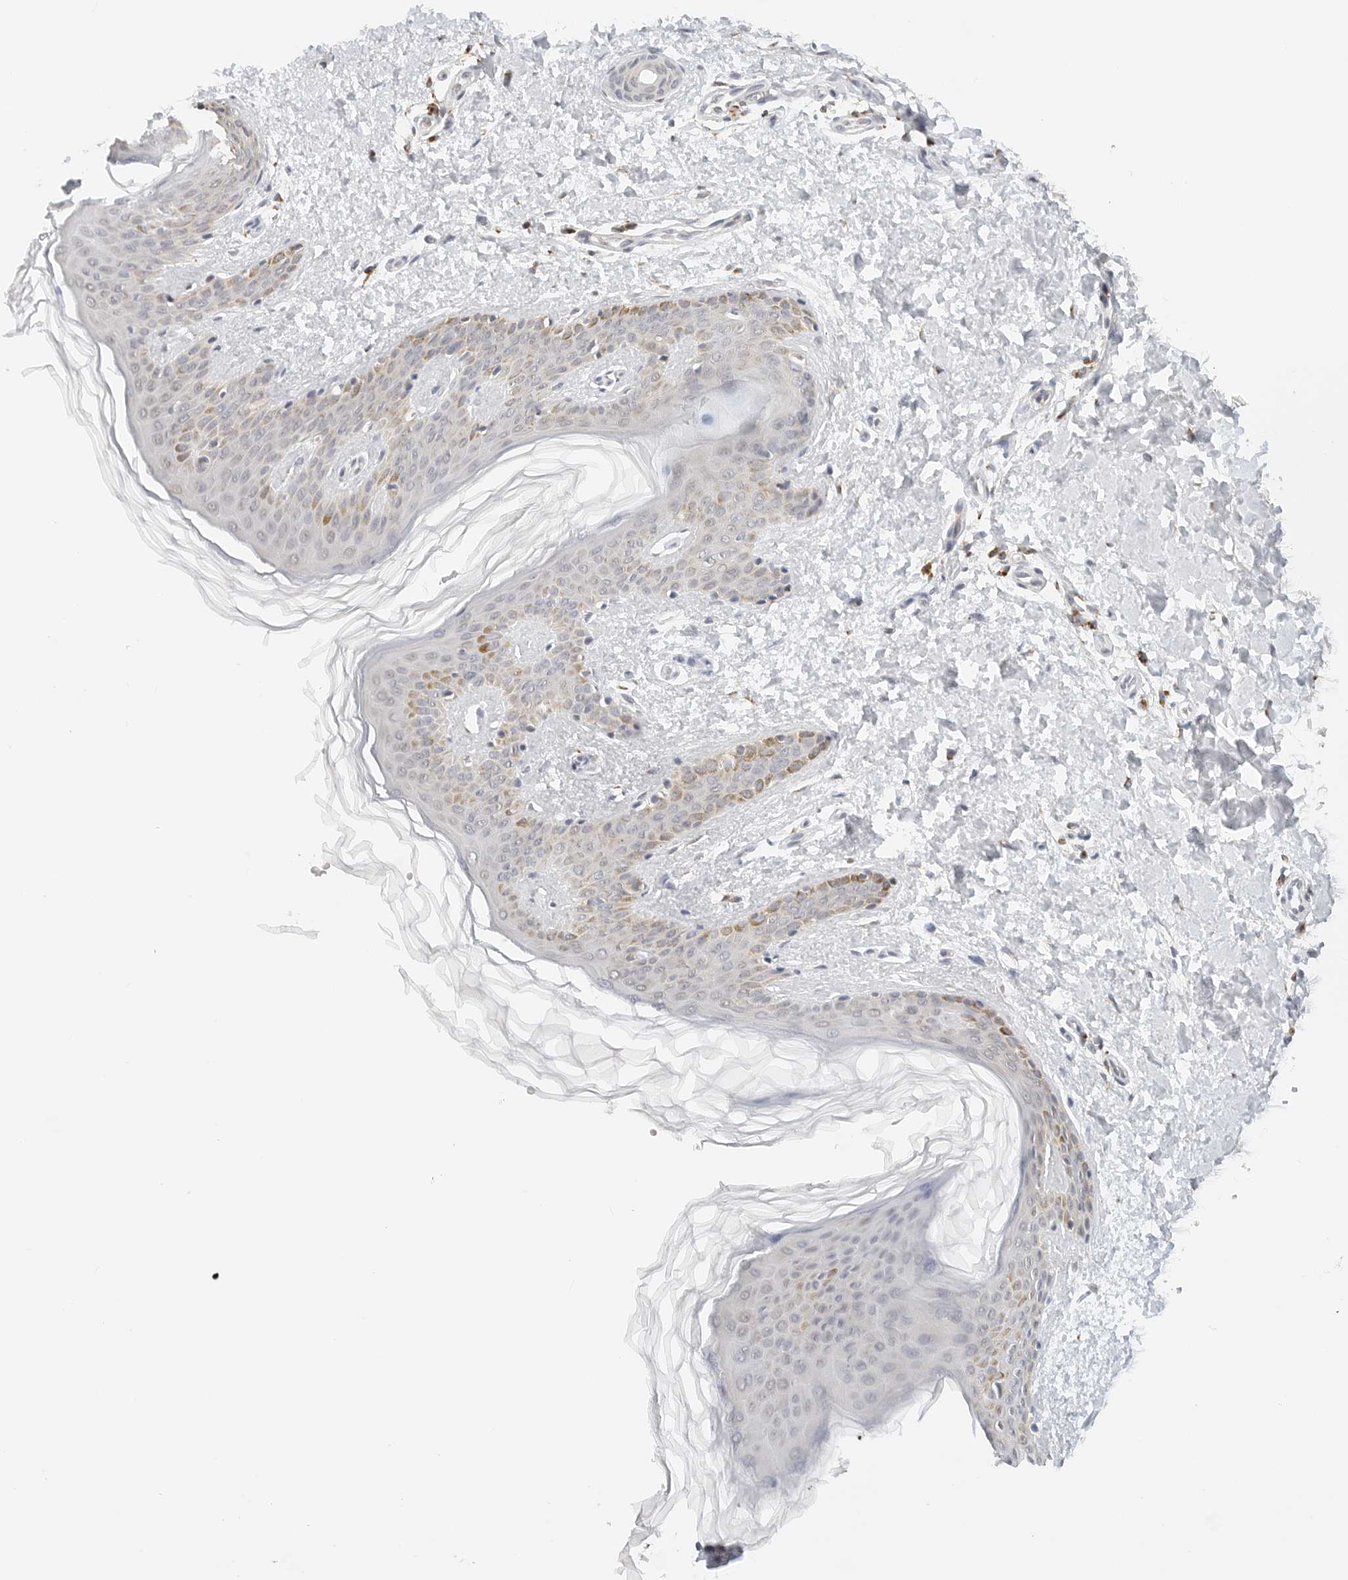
{"staining": {"intensity": "moderate", "quantity": ">75%", "location": "cytoplasmic/membranous"}, "tissue": "skin", "cell_type": "Fibroblasts", "image_type": "normal", "snomed": [{"axis": "morphology", "description": "Normal tissue, NOS"}, {"axis": "morphology", "description": "Neoplasm, benign, NOS"}, {"axis": "topography", "description": "Skin"}, {"axis": "topography", "description": "Soft tissue"}], "caption": "A micrograph showing moderate cytoplasmic/membranous positivity in about >75% of fibroblasts in normal skin, as visualized by brown immunohistochemical staining.", "gene": "ATL1", "patient": {"sex": "male", "age": 26}}